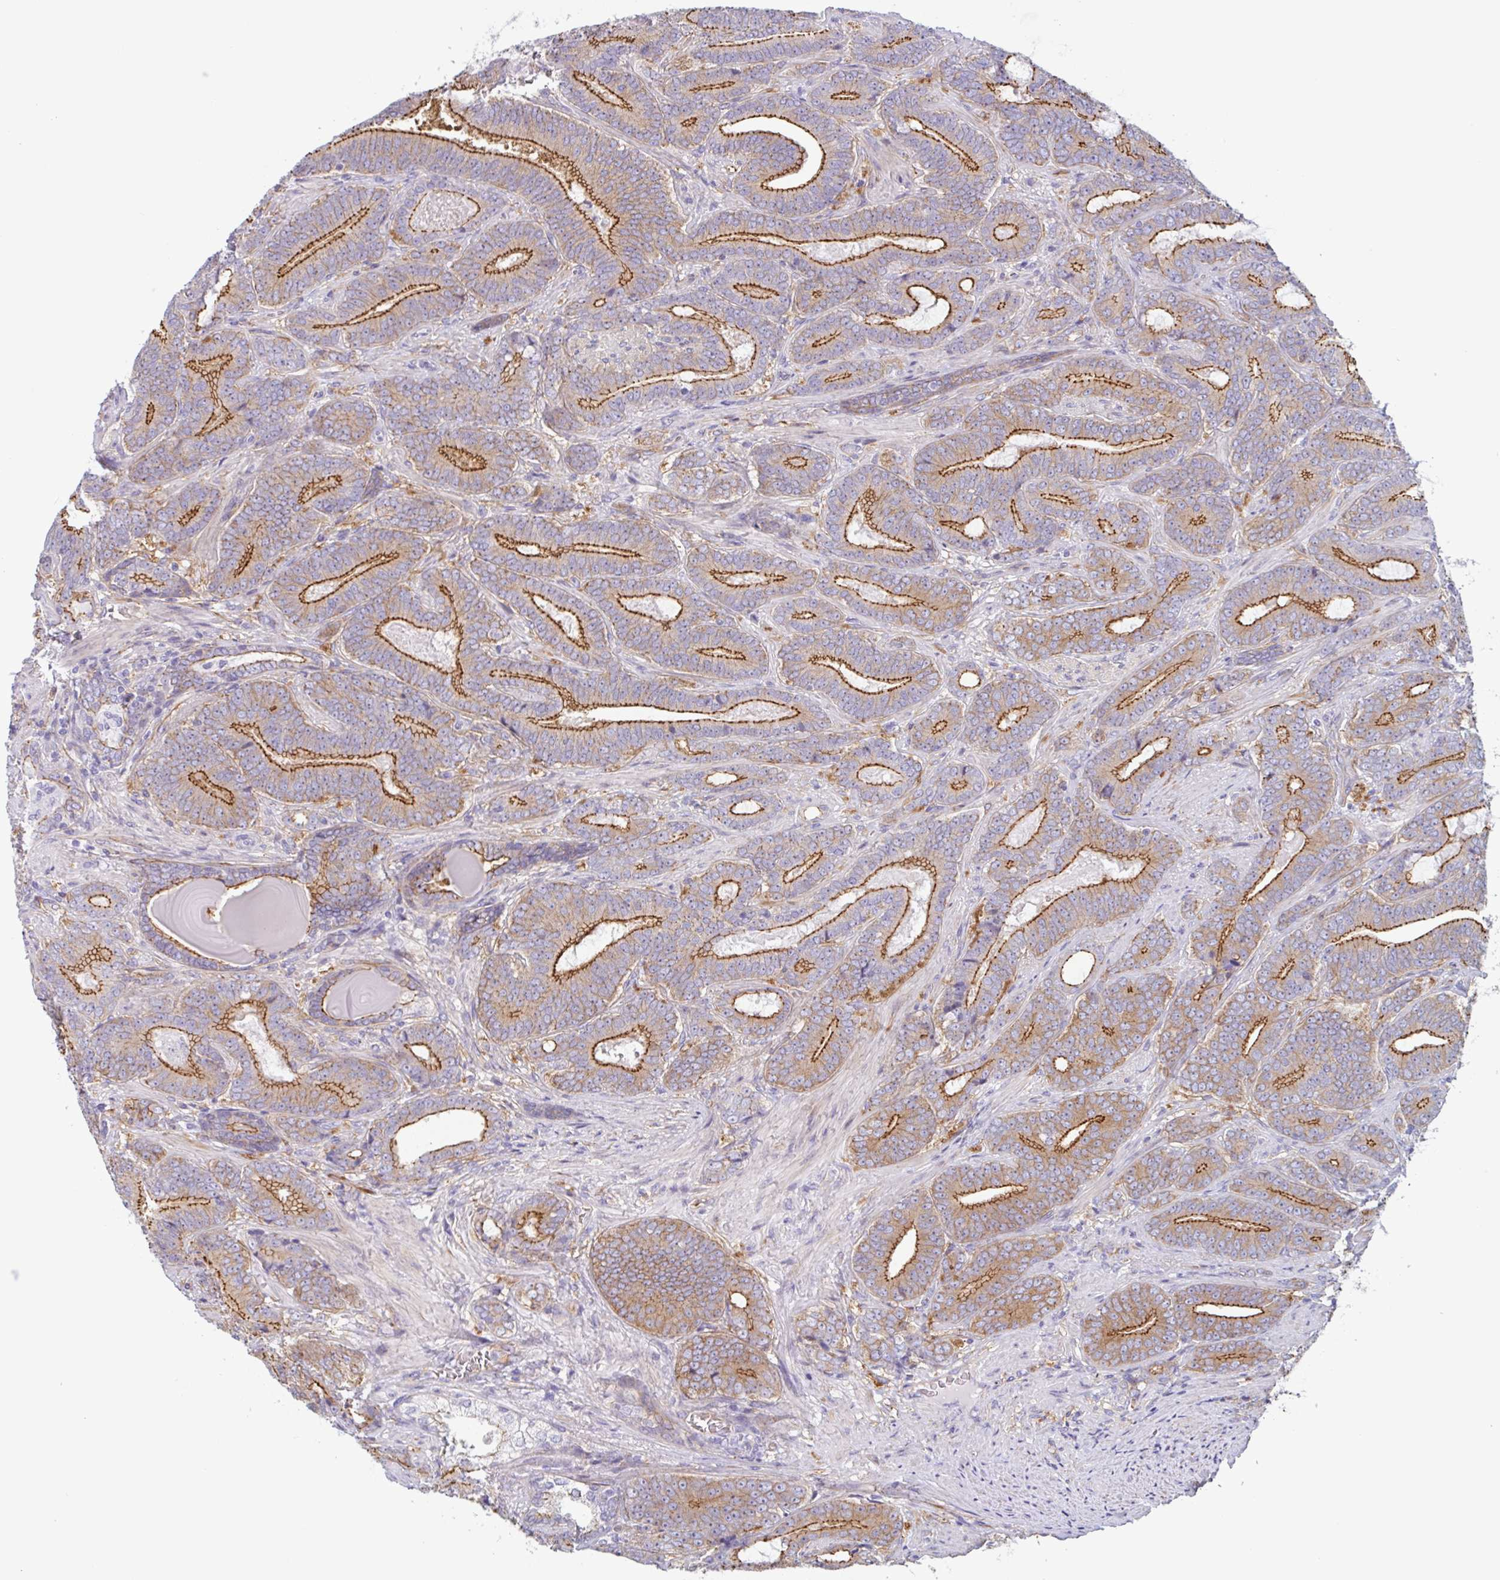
{"staining": {"intensity": "strong", "quantity": "25%-75%", "location": "cytoplasmic/membranous"}, "tissue": "prostate cancer", "cell_type": "Tumor cells", "image_type": "cancer", "snomed": [{"axis": "morphology", "description": "Adenocarcinoma, High grade"}, {"axis": "topography", "description": "Prostate"}], "caption": "Tumor cells exhibit high levels of strong cytoplasmic/membranous positivity in approximately 25%-75% of cells in prostate adenocarcinoma (high-grade).", "gene": "MYH10", "patient": {"sex": "male", "age": 62}}